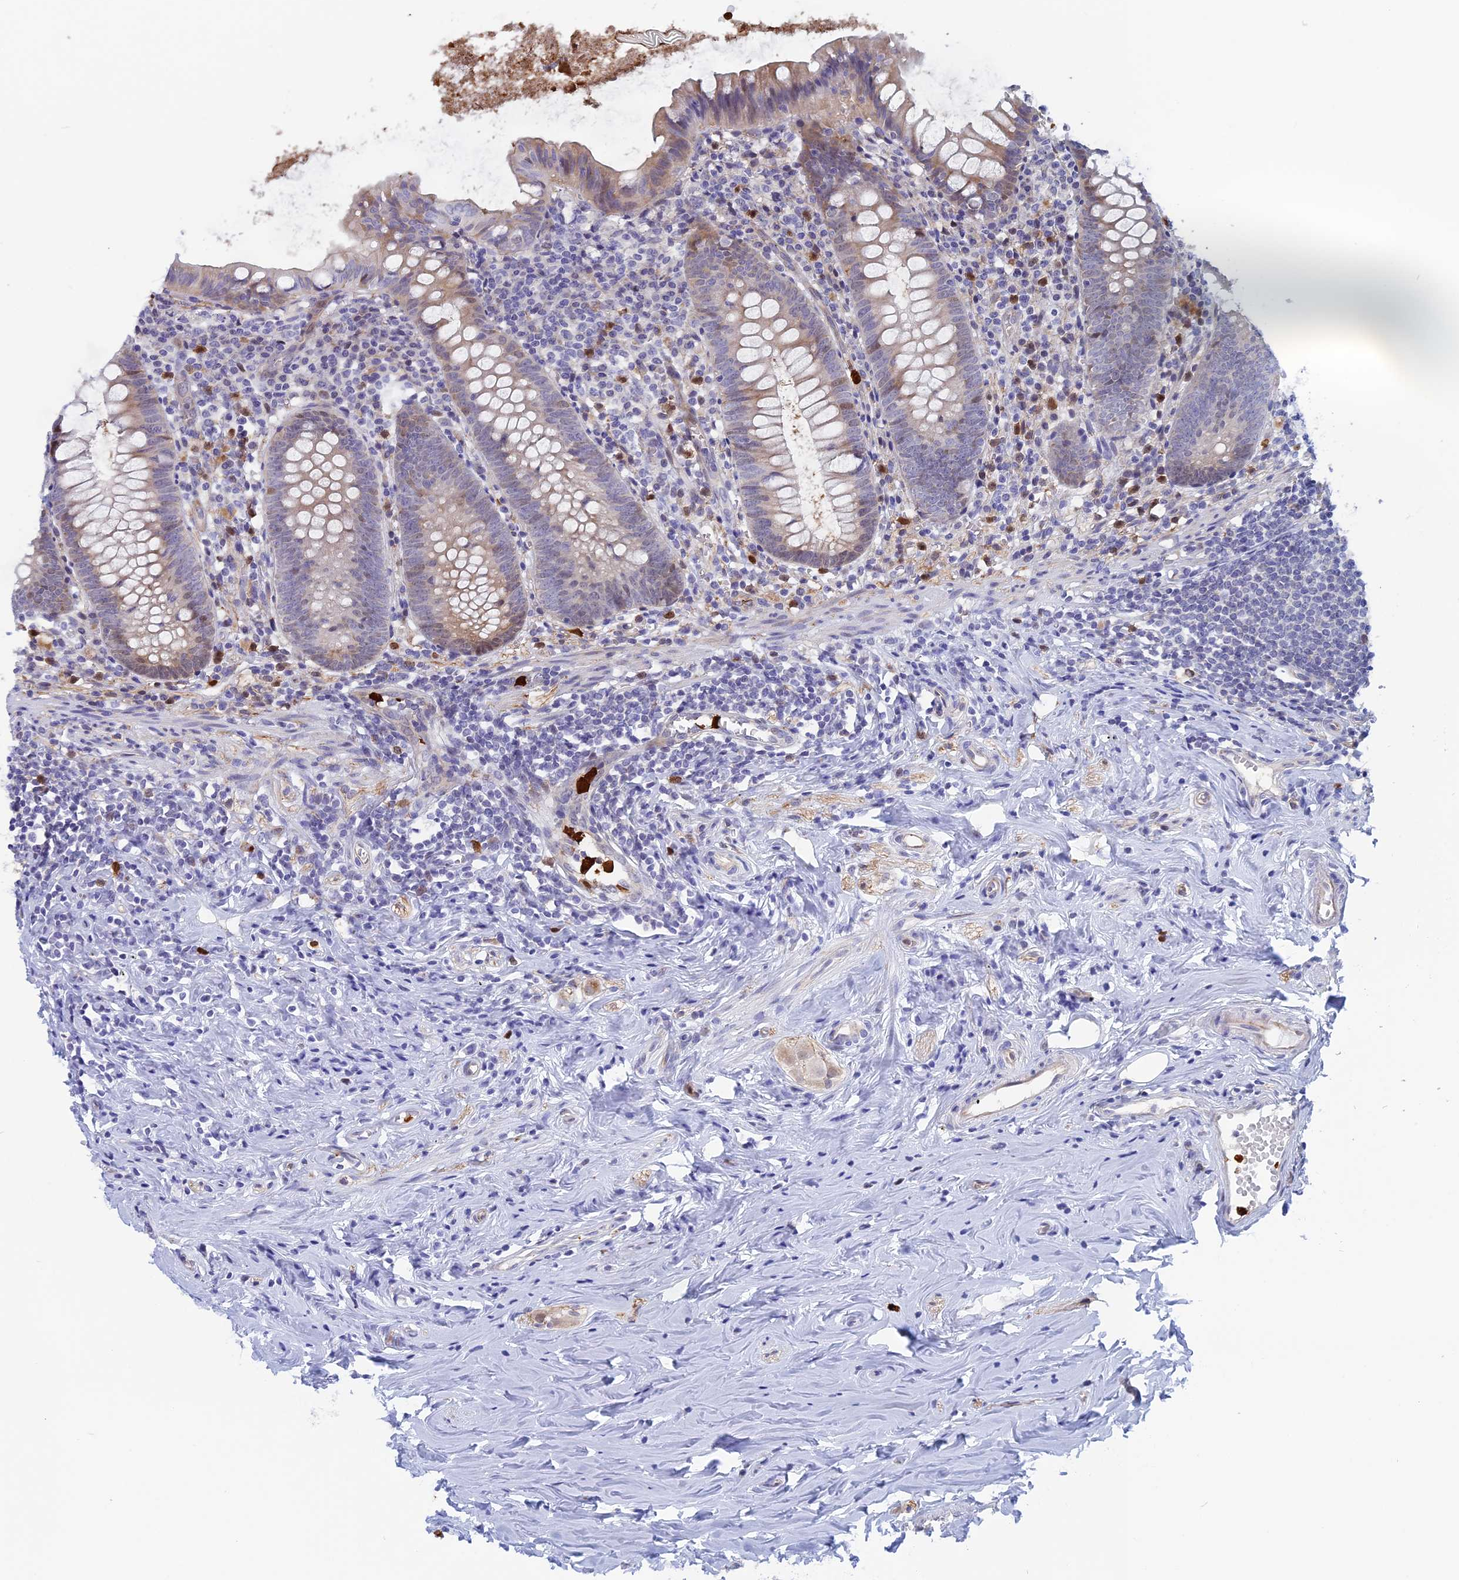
{"staining": {"intensity": "weak", "quantity": "<25%", "location": "cytoplasmic/membranous"}, "tissue": "appendix", "cell_type": "Glandular cells", "image_type": "normal", "snomed": [{"axis": "morphology", "description": "Normal tissue, NOS"}, {"axis": "topography", "description": "Appendix"}], "caption": "This is an immunohistochemistry micrograph of benign human appendix. There is no positivity in glandular cells.", "gene": "SLC26A1", "patient": {"sex": "female", "age": 51}}